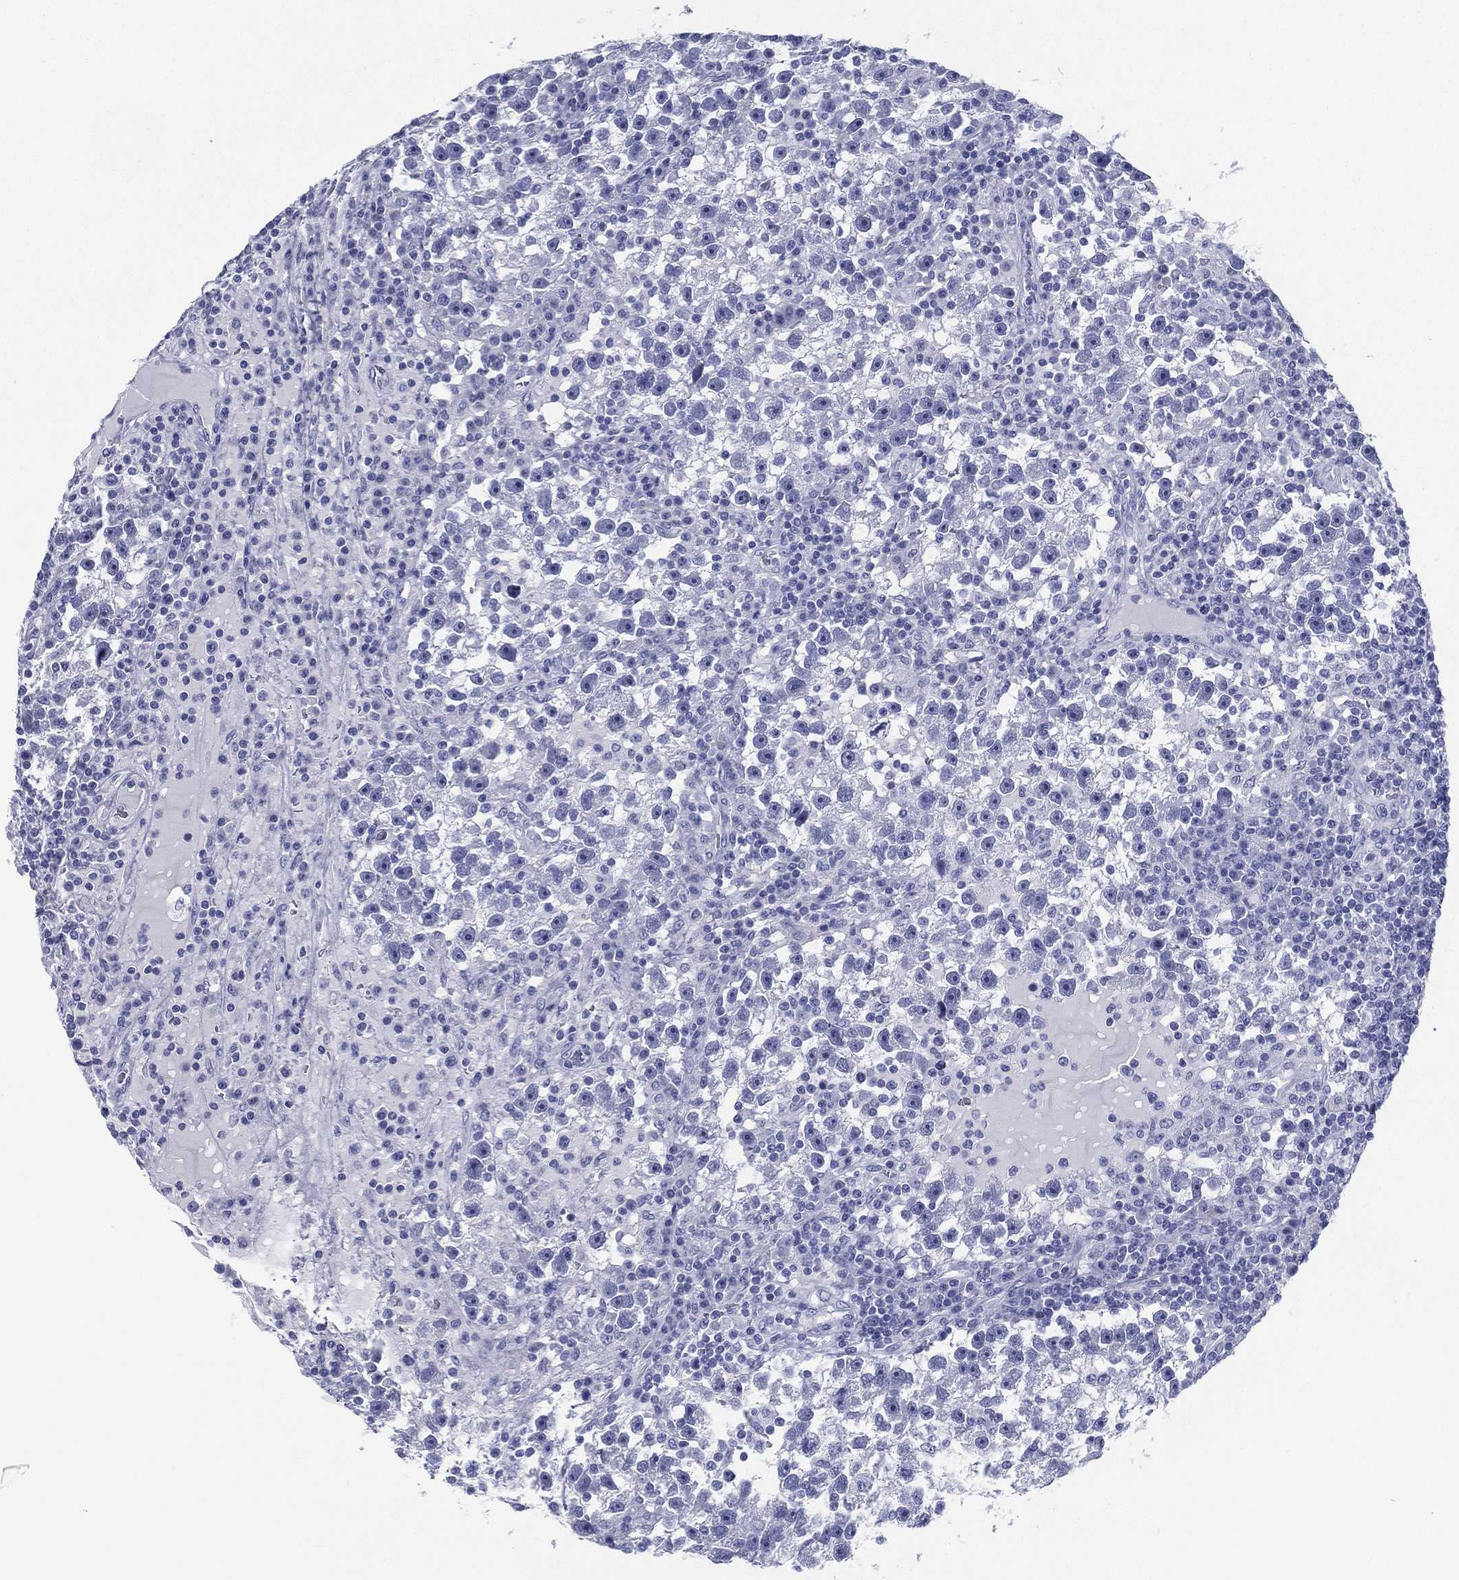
{"staining": {"intensity": "negative", "quantity": "none", "location": "none"}, "tissue": "testis cancer", "cell_type": "Tumor cells", "image_type": "cancer", "snomed": [{"axis": "morphology", "description": "Seminoma, NOS"}, {"axis": "topography", "description": "Testis"}], "caption": "Immunohistochemistry (IHC) histopathology image of neoplastic tissue: human seminoma (testis) stained with DAB displays no significant protein expression in tumor cells.", "gene": "RSPH4A", "patient": {"sex": "male", "age": 47}}